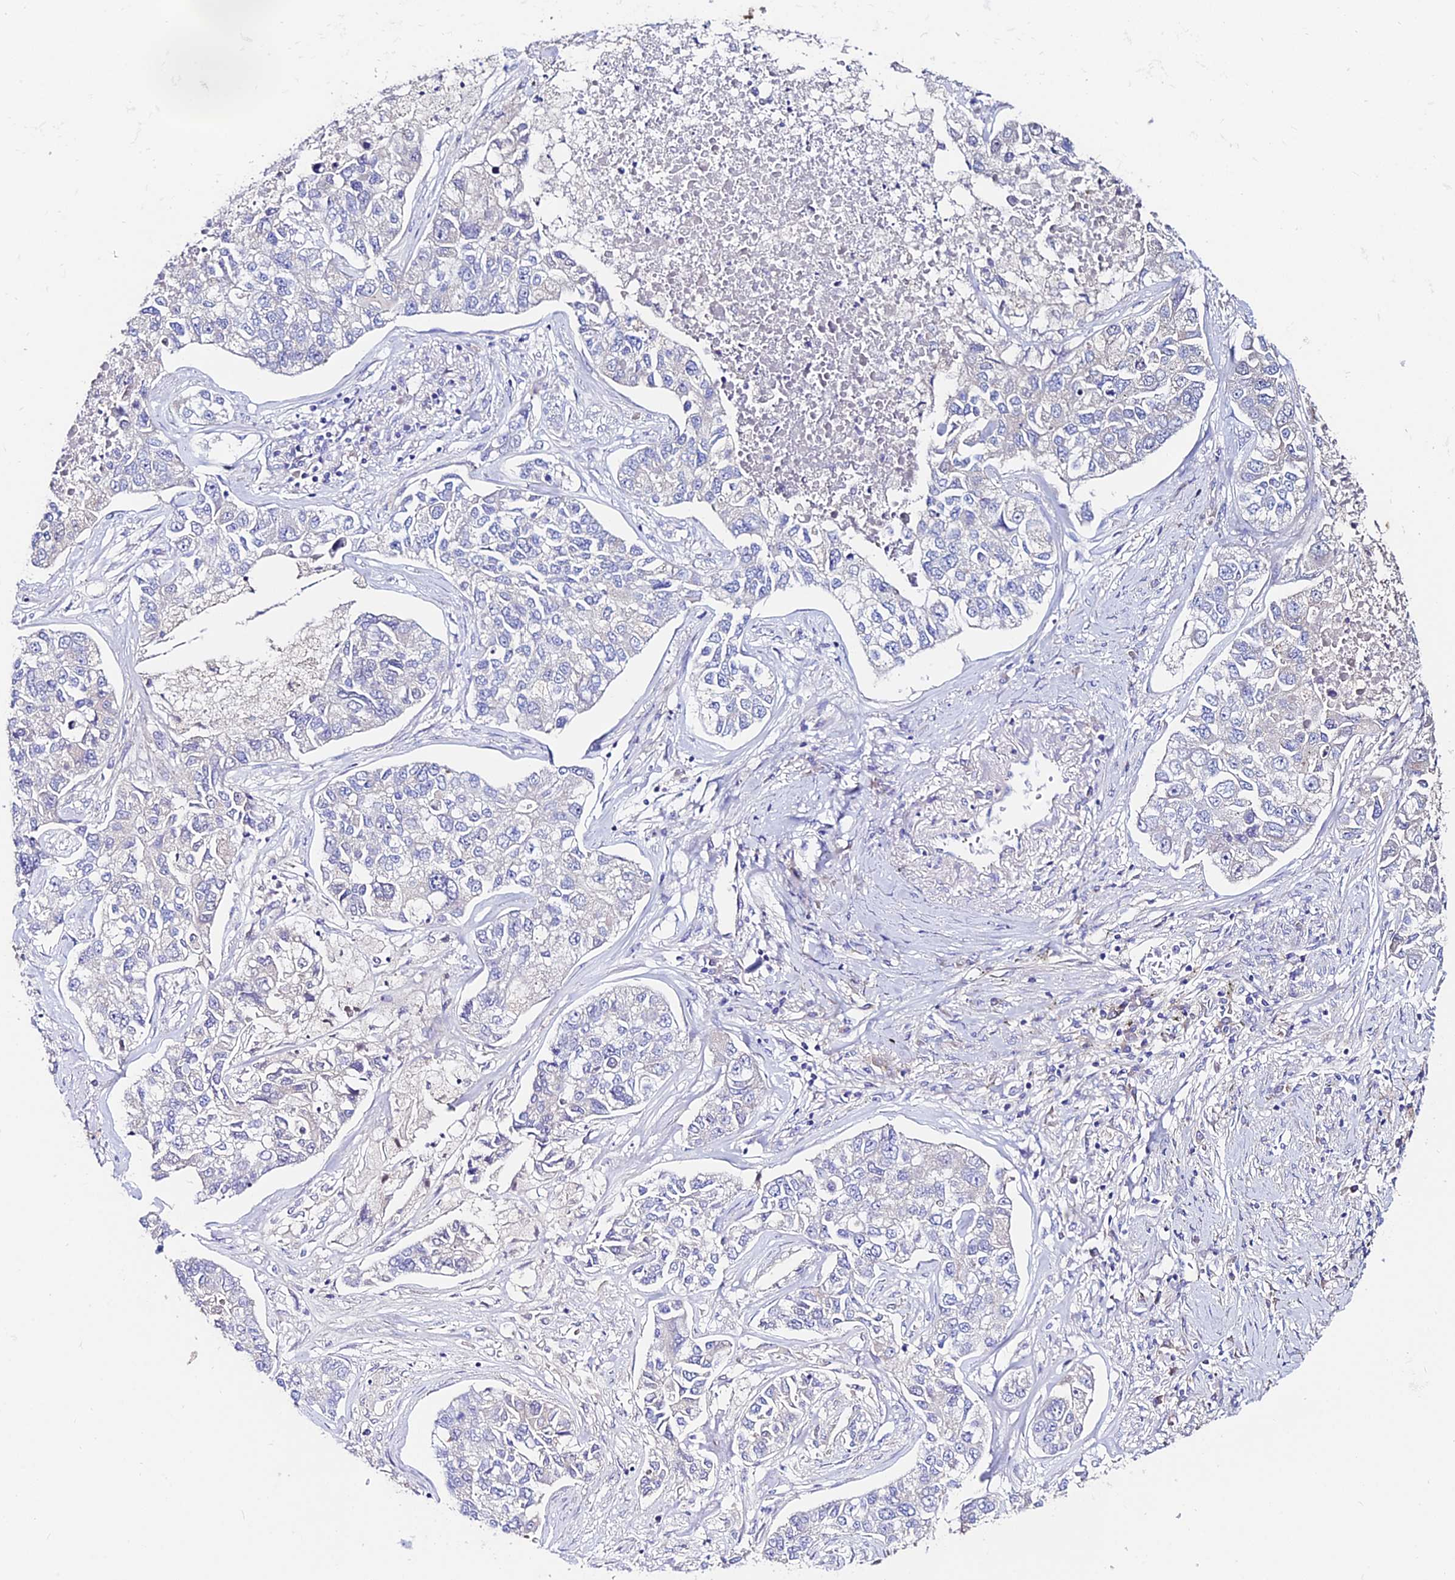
{"staining": {"intensity": "negative", "quantity": "none", "location": "none"}, "tissue": "lung cancer", "cell_type": "Tumor cells", "image_type": "cancer", "snomed": [{"axis": "morphology", "description": "Adenocarcinoma, NOS"}, {"axis": "topography", "description": "Lung"}], "caption": "IHC of lung adenocarcinoma demonstrates no expression in tumor cells. The staining was performed using DAB (3,3'-diaminobenzidine) to visualize the protein expression in brown, while the nuclei were stained in blue with hematoxylin (Magnification: 20x).", "gene": "SLC25A16", "patient": {"sex": "male", "age": 49}}